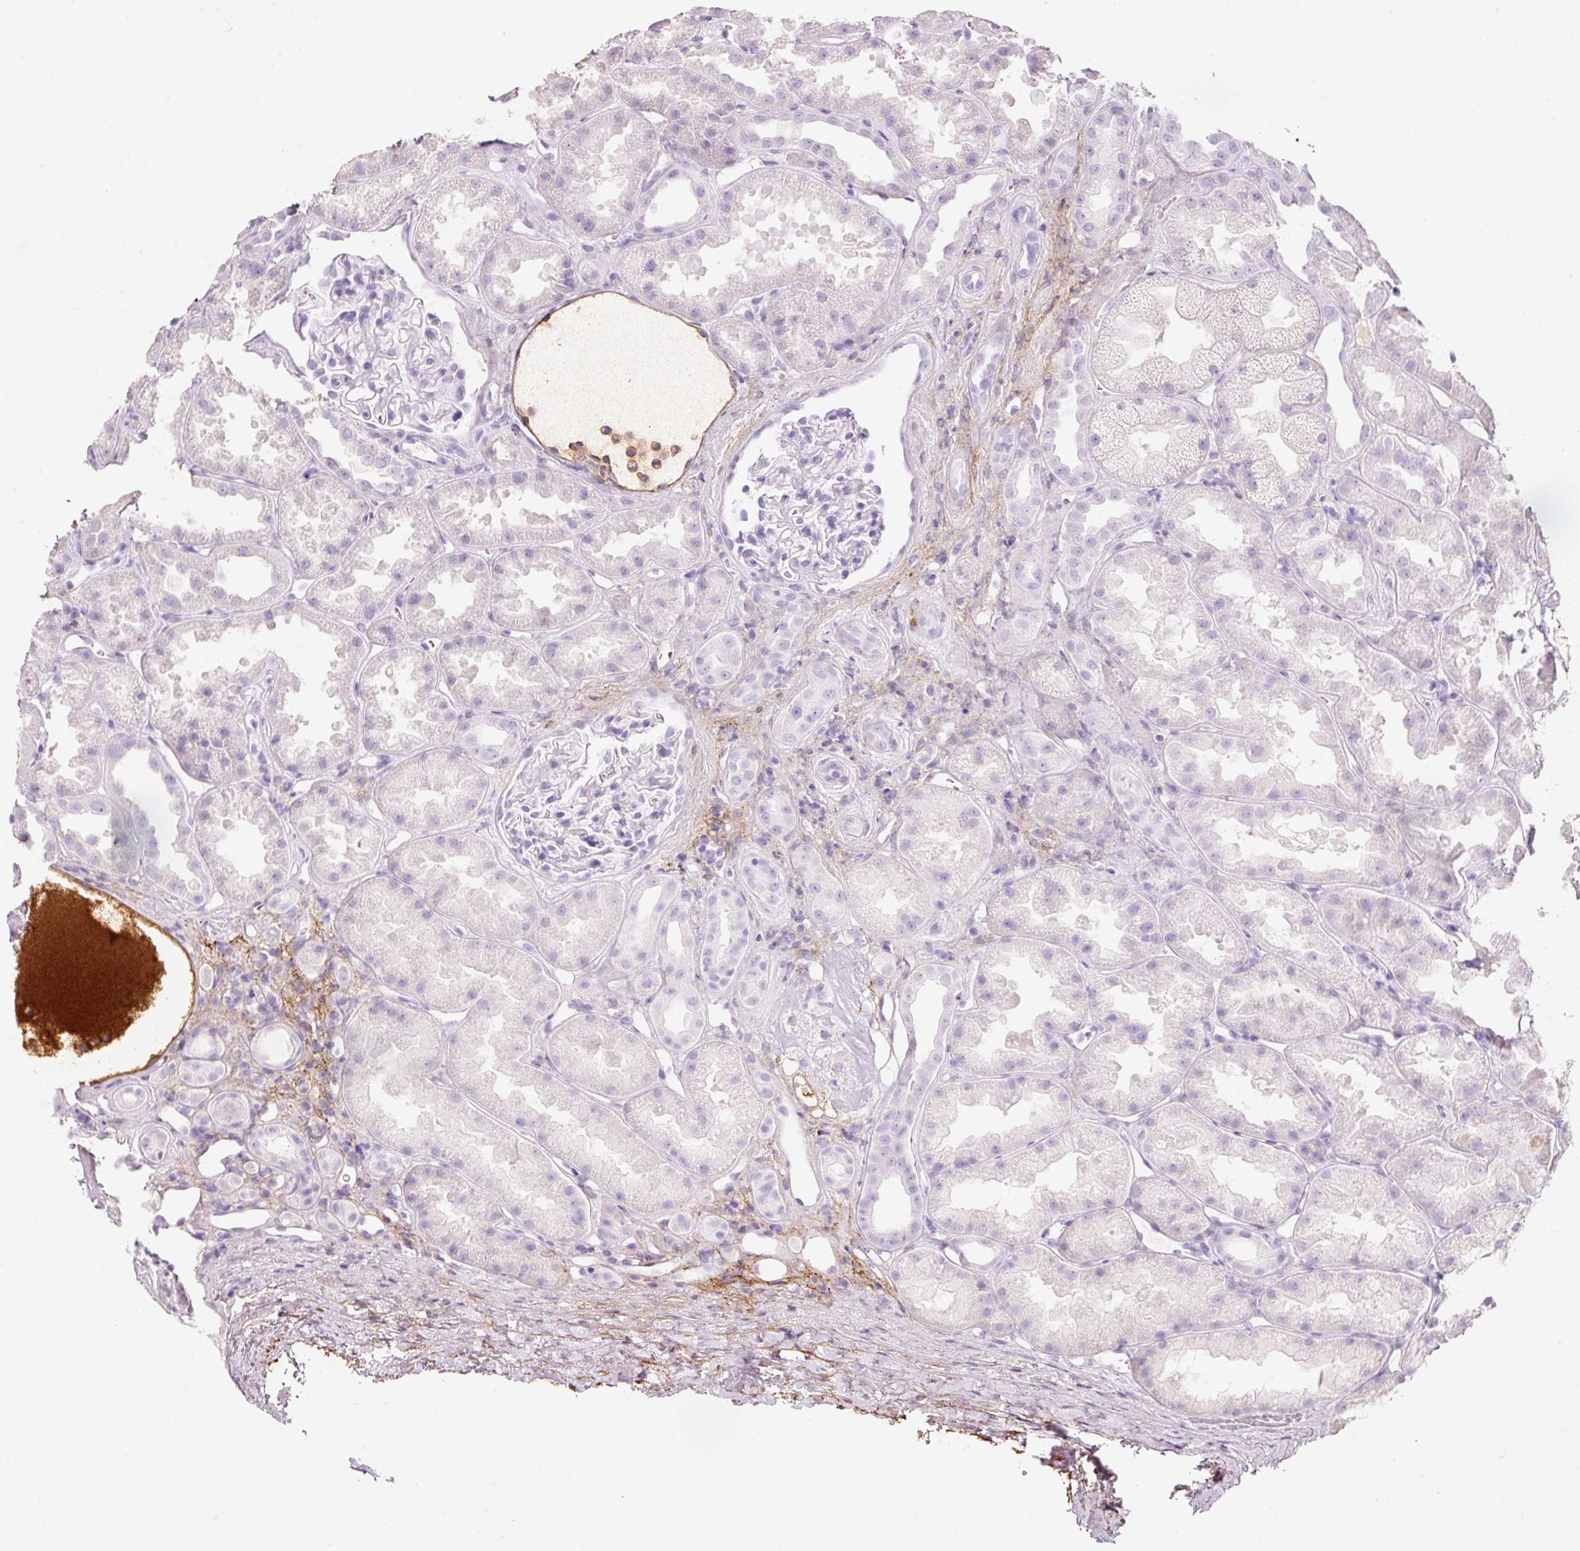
{"staining": {"intensity": "negative", "quantity": "none", "location": "none"}, "tissue": "kidney", "cell_type": "Cells in glomeruli", "image_type": "normal", "snomed": [{"axis": "morphology", "description": "Normal tissue, NOS"}, {"axis": "topography", "description": "Kidney"}], "caption": "The micrograph shows no staining of cells in glomeruli in unremarkable kidney.", "gene": "MFAP4", "patient": {"sex": "male", "age": 61}}